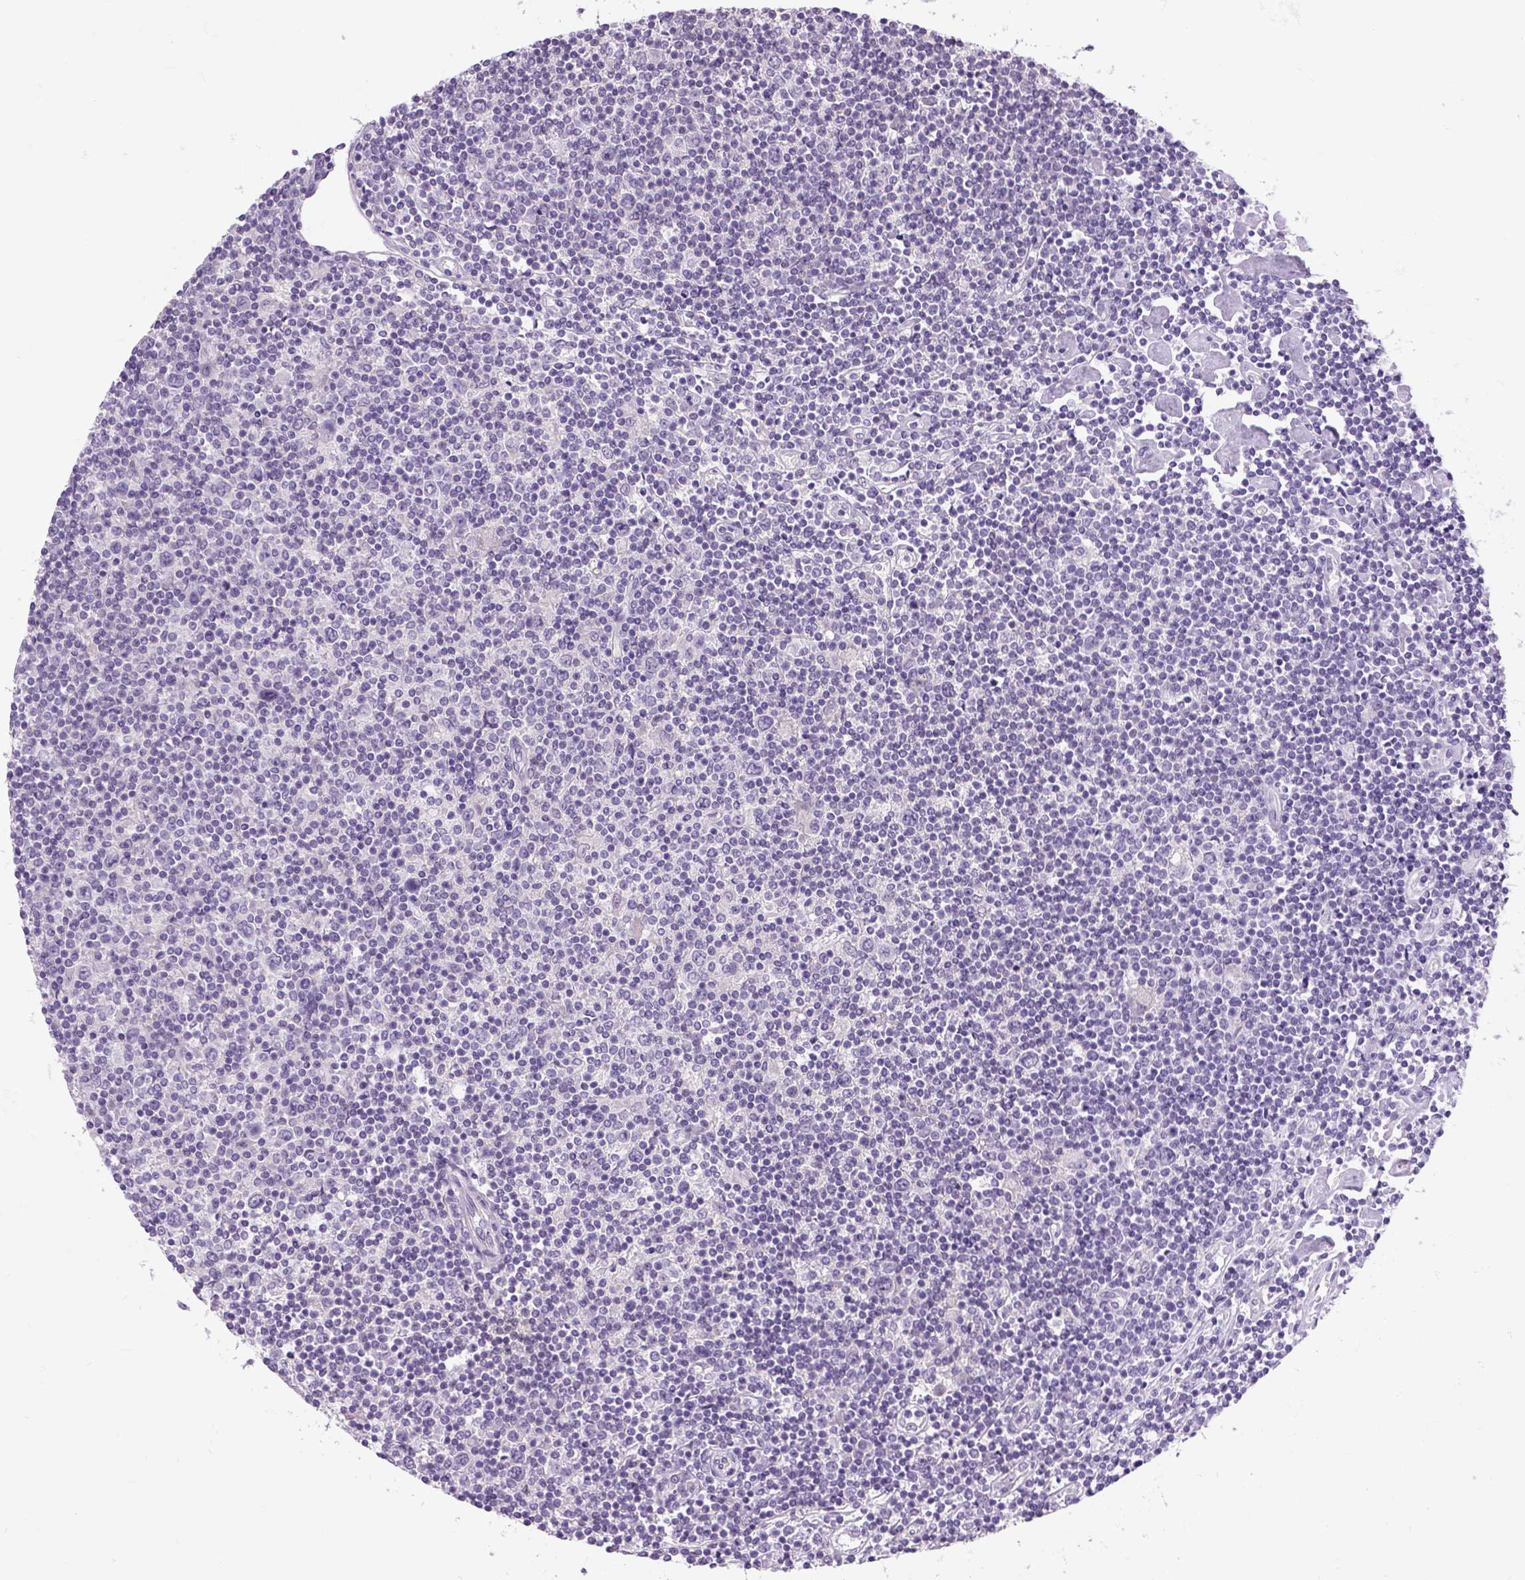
{"staining": {"intensity": "negative", "quantity": "none", "location": "none"}, "tissue": "lymphoma", "cell_type": "Tumor cells", "image_type": "cancer", "snomed": [{"axis": "morphology", "description": "Hodgkin's disease, NOS"}, {"axis": "topography", "description": "Lymph node"}], "caption": "Tumor cells are negative for protein expression in human Hodgkin's disease. (DAB immunohistochemistry visualized using brightfield microscopy, high magnification).", "gene": "DBH", "patient": {"sex": "male", "age": 40}}